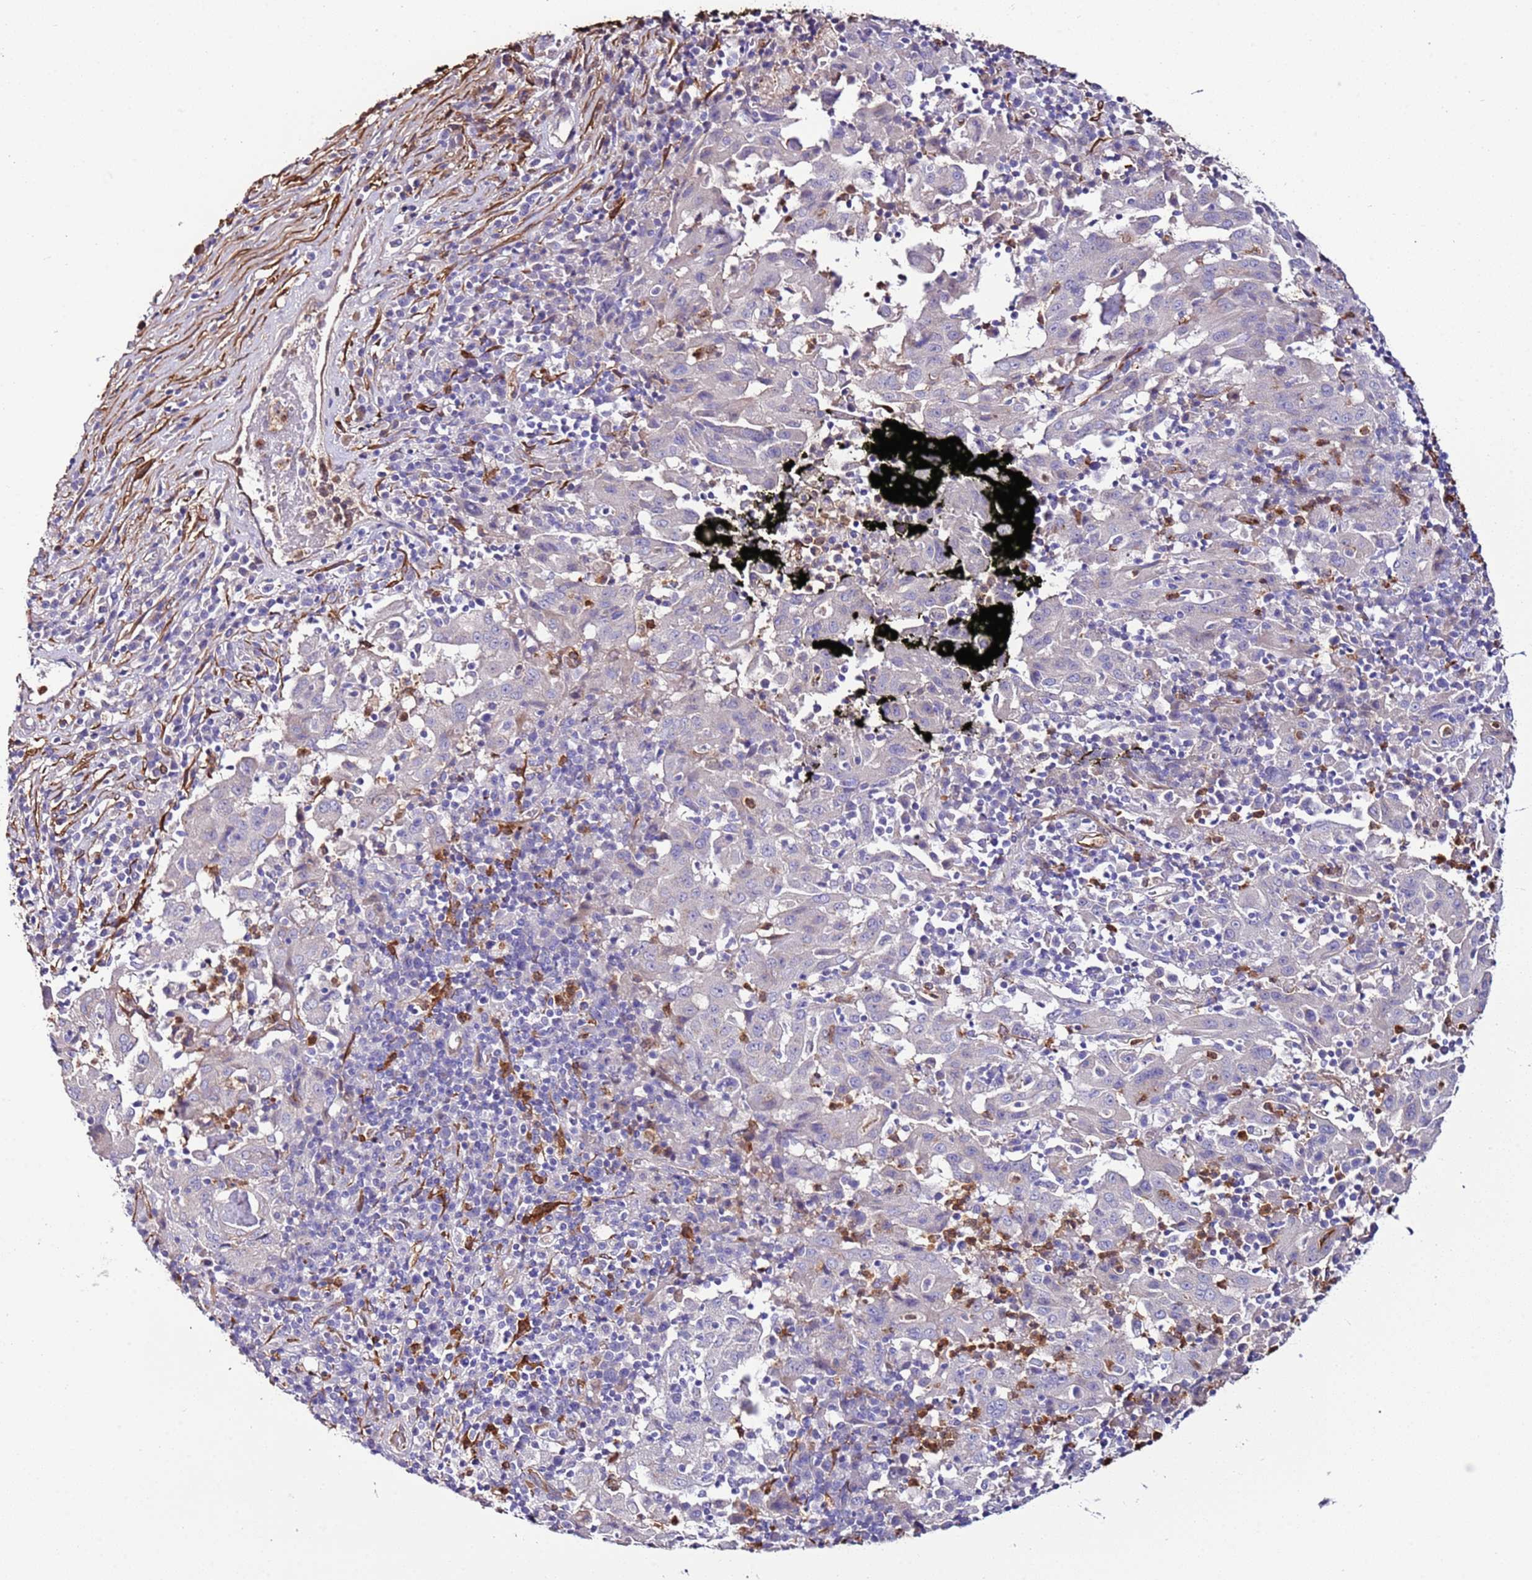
{"staining": {"intensity": "negative", "quantity": "none", "location": "none"}, "tissue": "pancreatic cancer", "cell_type": "Tumor cells", "image_type": "cancer", "snomed": [{"axis": "morphology", "description": "Adenocarcinoma, NOS"}, {"axis": "topography", "description": "Pancreas"}], "caption": "Immunohistochemical staining of pancreatic adenocarcinoma exhibits no significant staining in tumor cells.", "gene": "FAM174C", "patient": {"sex": "male", "age": 63}}